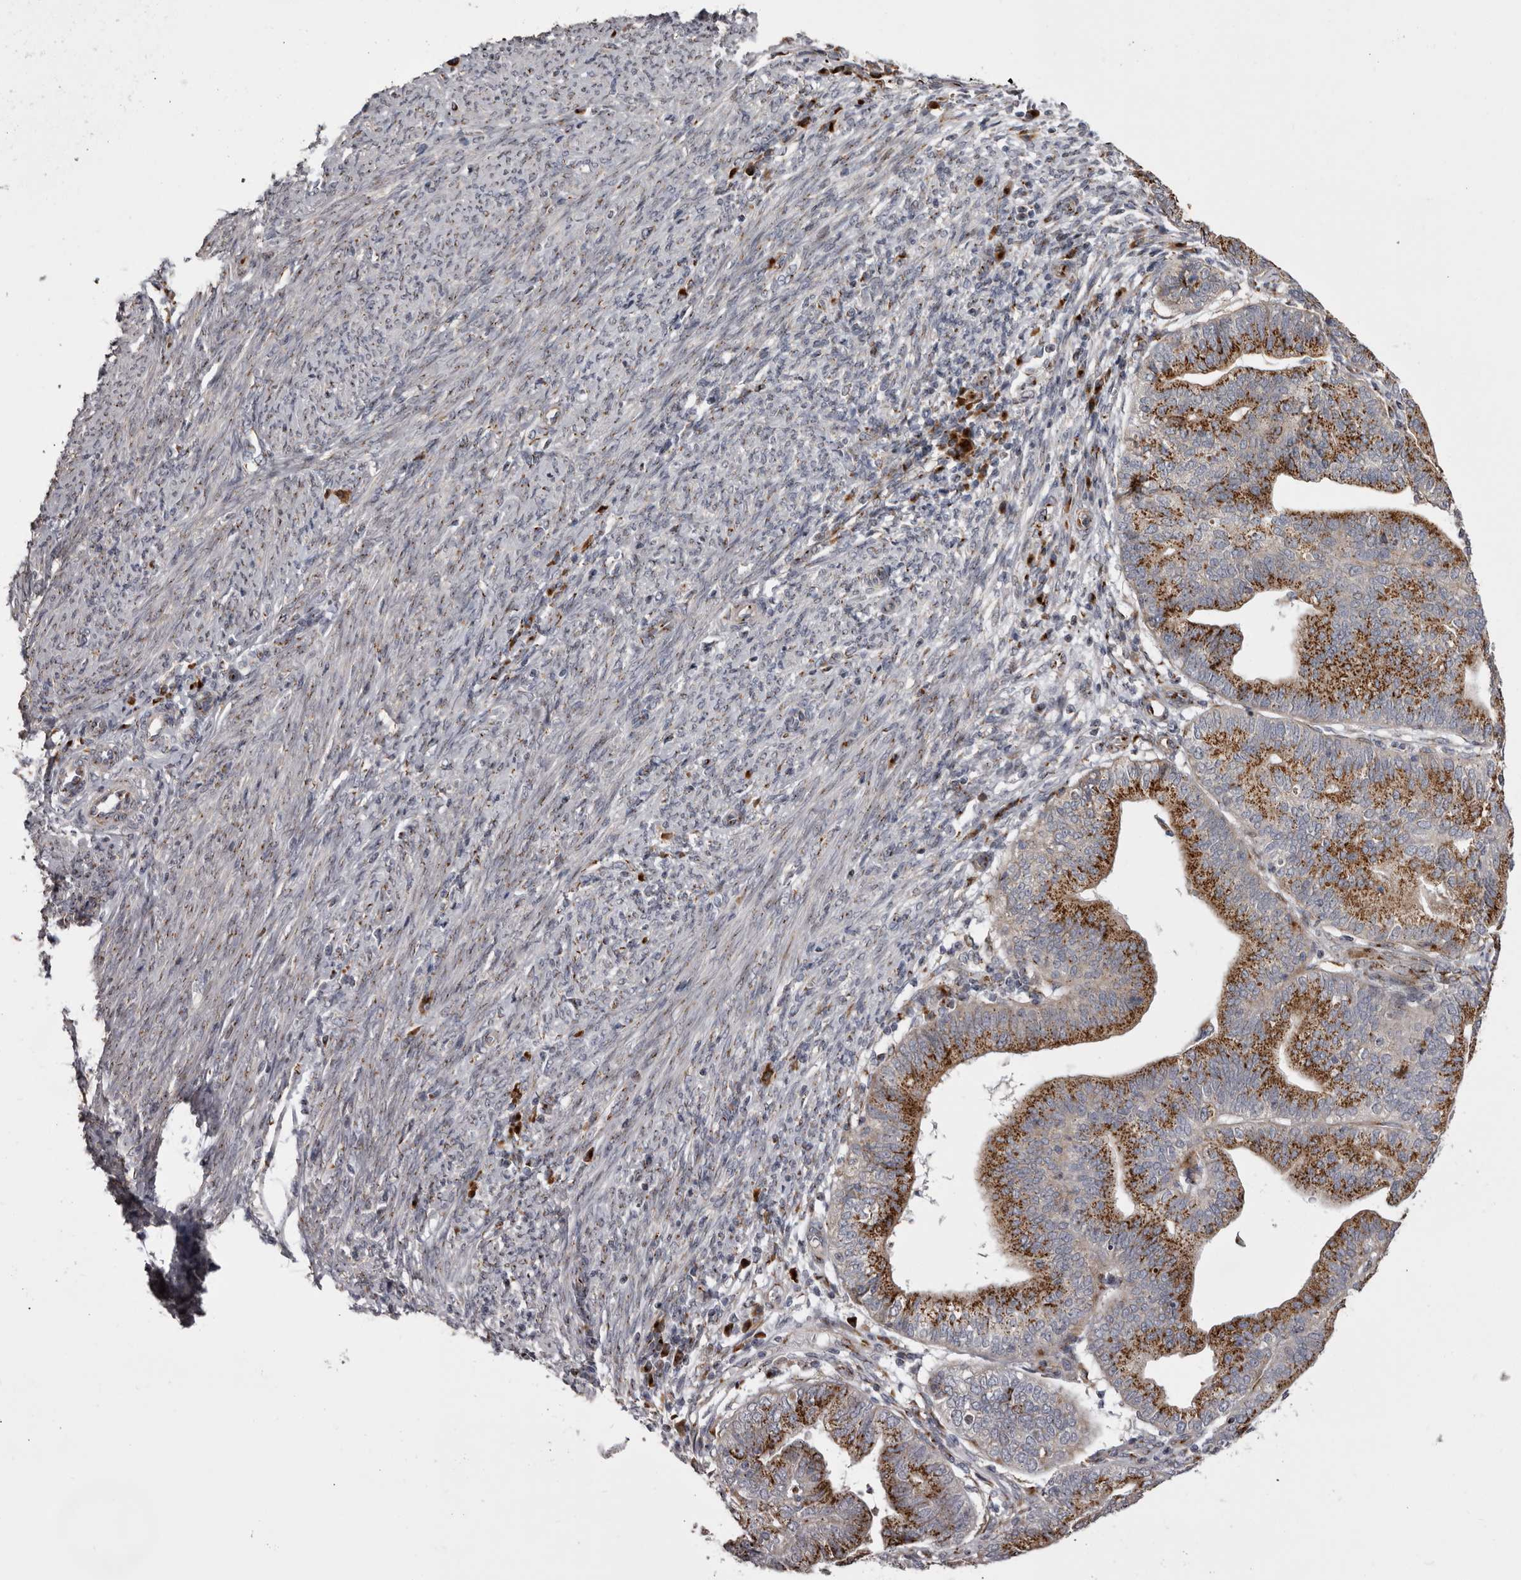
{"staining": {"intensity": "strong", "quantity": ">75%", "location": "cytoplasmic/membranous"}, "tissue": "endometrial cancer", "cell_type": "Tumor cells", "image_type": "cancer", "snomed": [{"axis": "morphology", "description": "Adenocarcinoma, NOS"}, {"axis": "topography", "description": "Uterus"}], "caption": "Immunohistochemical staining of human endometrial adenocarcinoma reveals strong cytoplasmic/membranous protein positivity in about >75% of tumor cells. (DAB IHC, brown staining for protein, blue staining for nuclei).", "gene": "WDR47", "patient": {"sex": "female", "age": 77}}